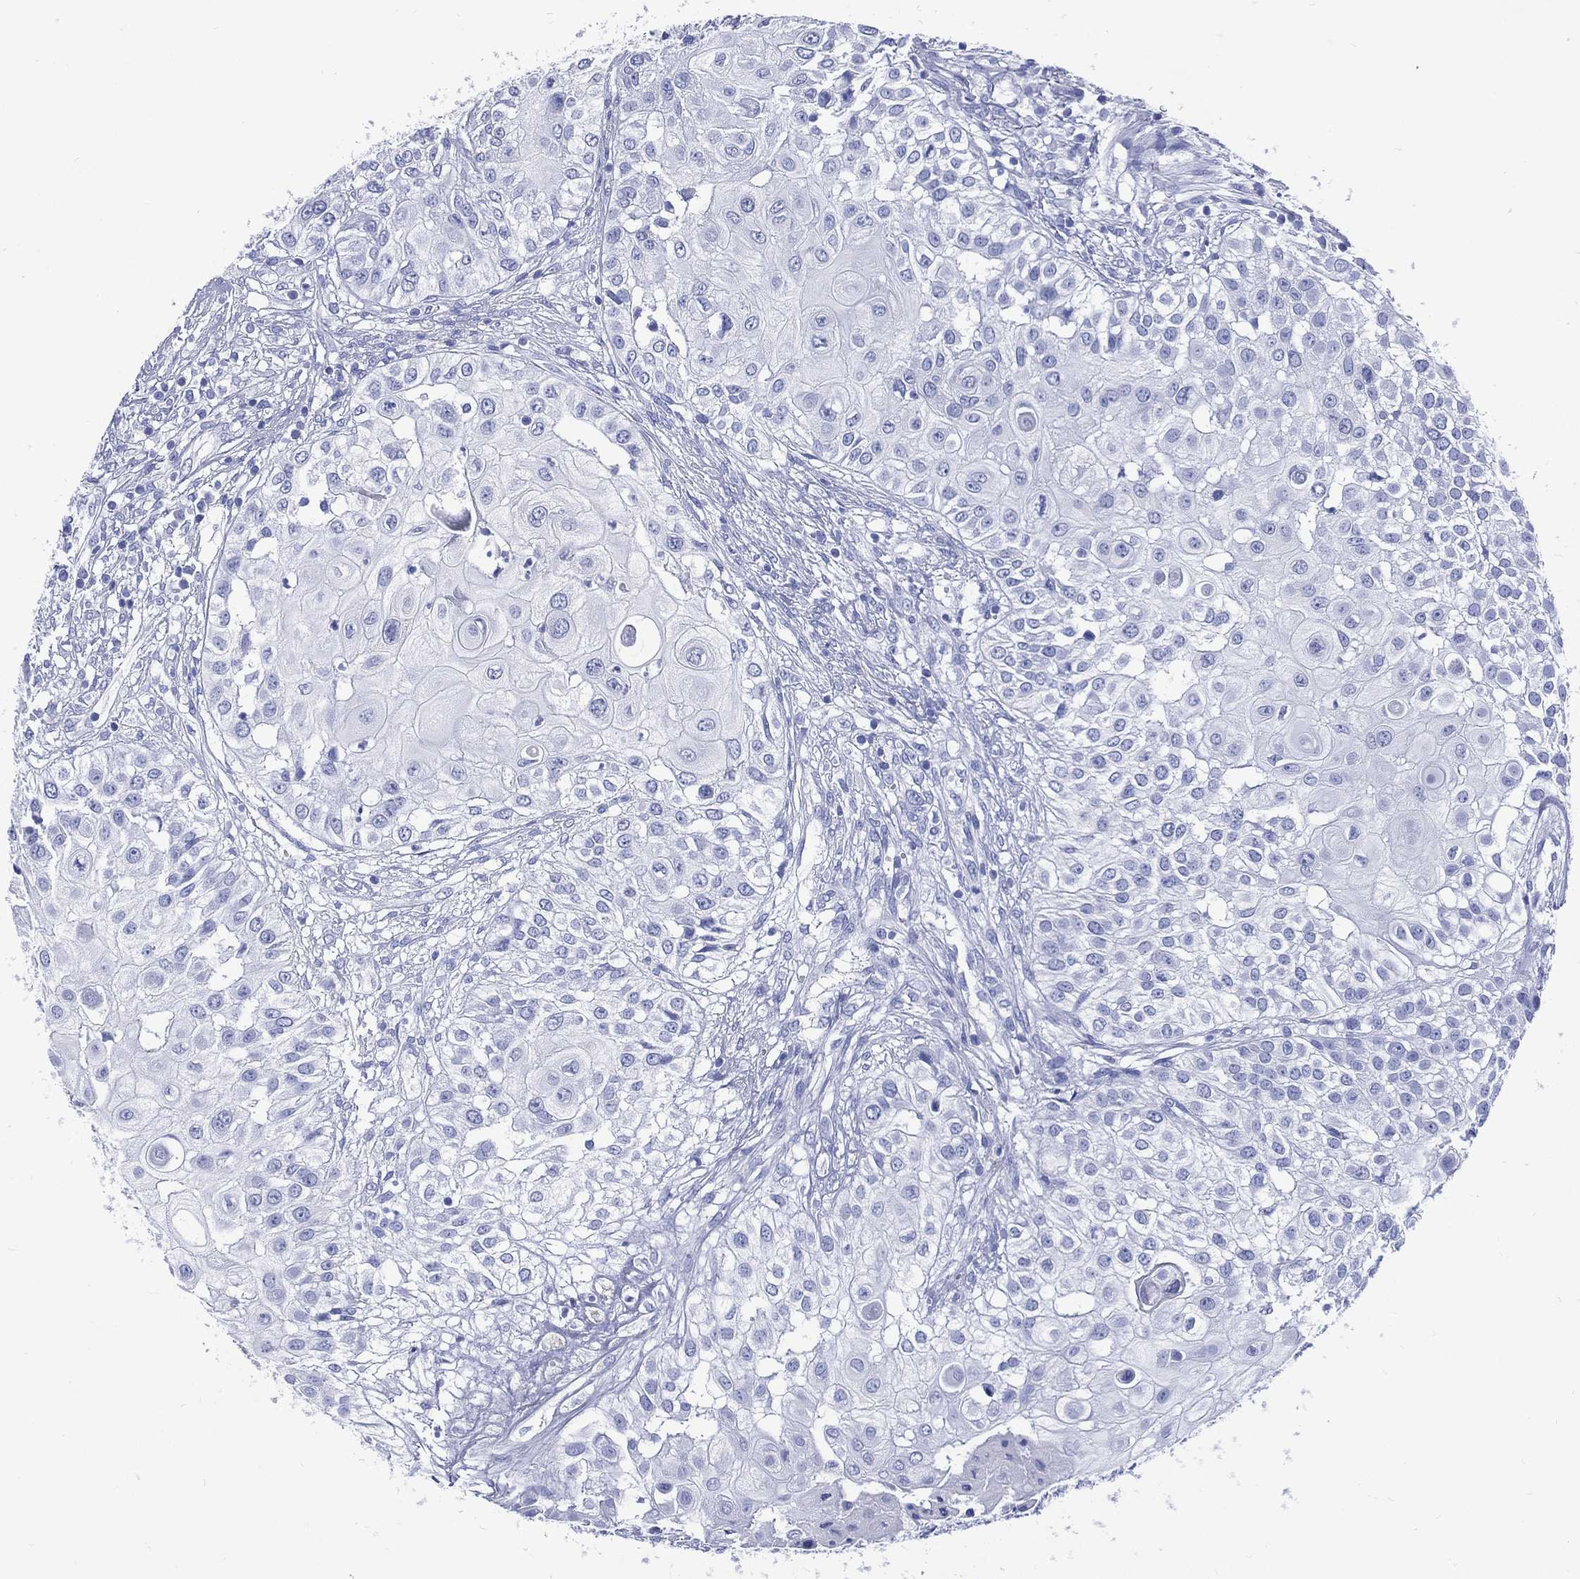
{"staining": {"intensity": "negative", "quantity": "none", "location": "none"}, "tissue": "urothelial cancer", "cell_type": "Tumor cells", "image_type": "cancer", "snomed": [{"axis": "morphology", "description": "Urothelial carcinoma, High grade"}, {"axis": "topography", "description": "Urinary bladder"}], "caption": "High magnification brightfield microscopy of urothelial cancer stained with DAB (brown) and counterstained with hematoxylin (blue): tumor cells show no significant staining.", "gene": "SHCBP1L", "patient": {"sex": "female", "age": 79}}